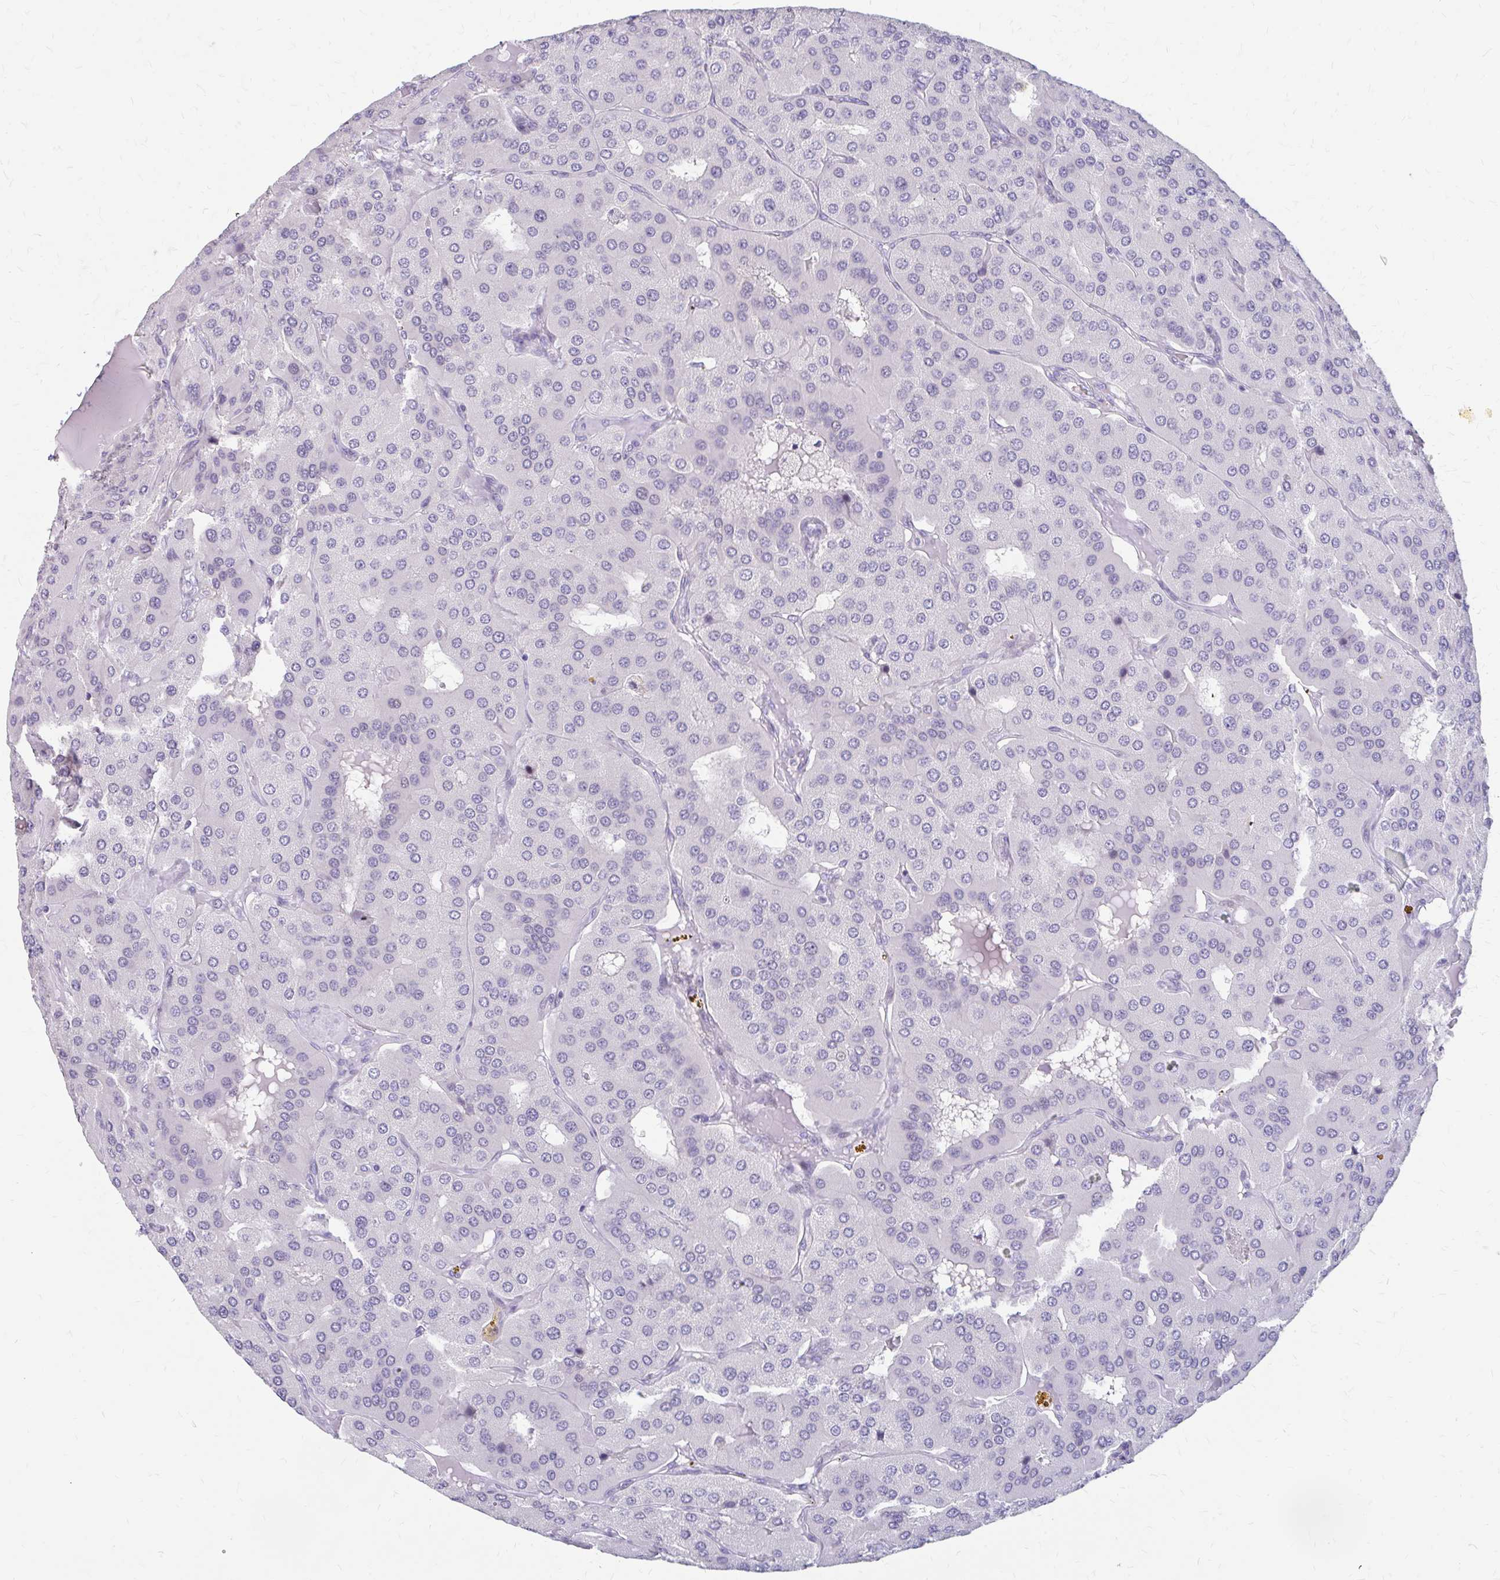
{"staining": {"intensity": "negative", "quantity": "none", "location": "none"}, "tissue": "parathyroid gland", "cell_type": "Glandular cells", "image_type": "normal", "snomed": [{"axis": "morphology", "description": "Normal tissue, NOS"}, {"axis": "morphology", "description": "Adenoma, NOS"}, {"axis": "topography", "description": "Parathyroid gland"}], "caption": "Immunohistochemistry (IHC) histopathology image of unremarkable parathyroid gland: parathyroid gland stained with DAB (3,3'-diaminobenzidine) reveals no significant protein positivity in glandular cells.", "gene": "RGS16", "patient": {"sex": "female", "age": 86}}